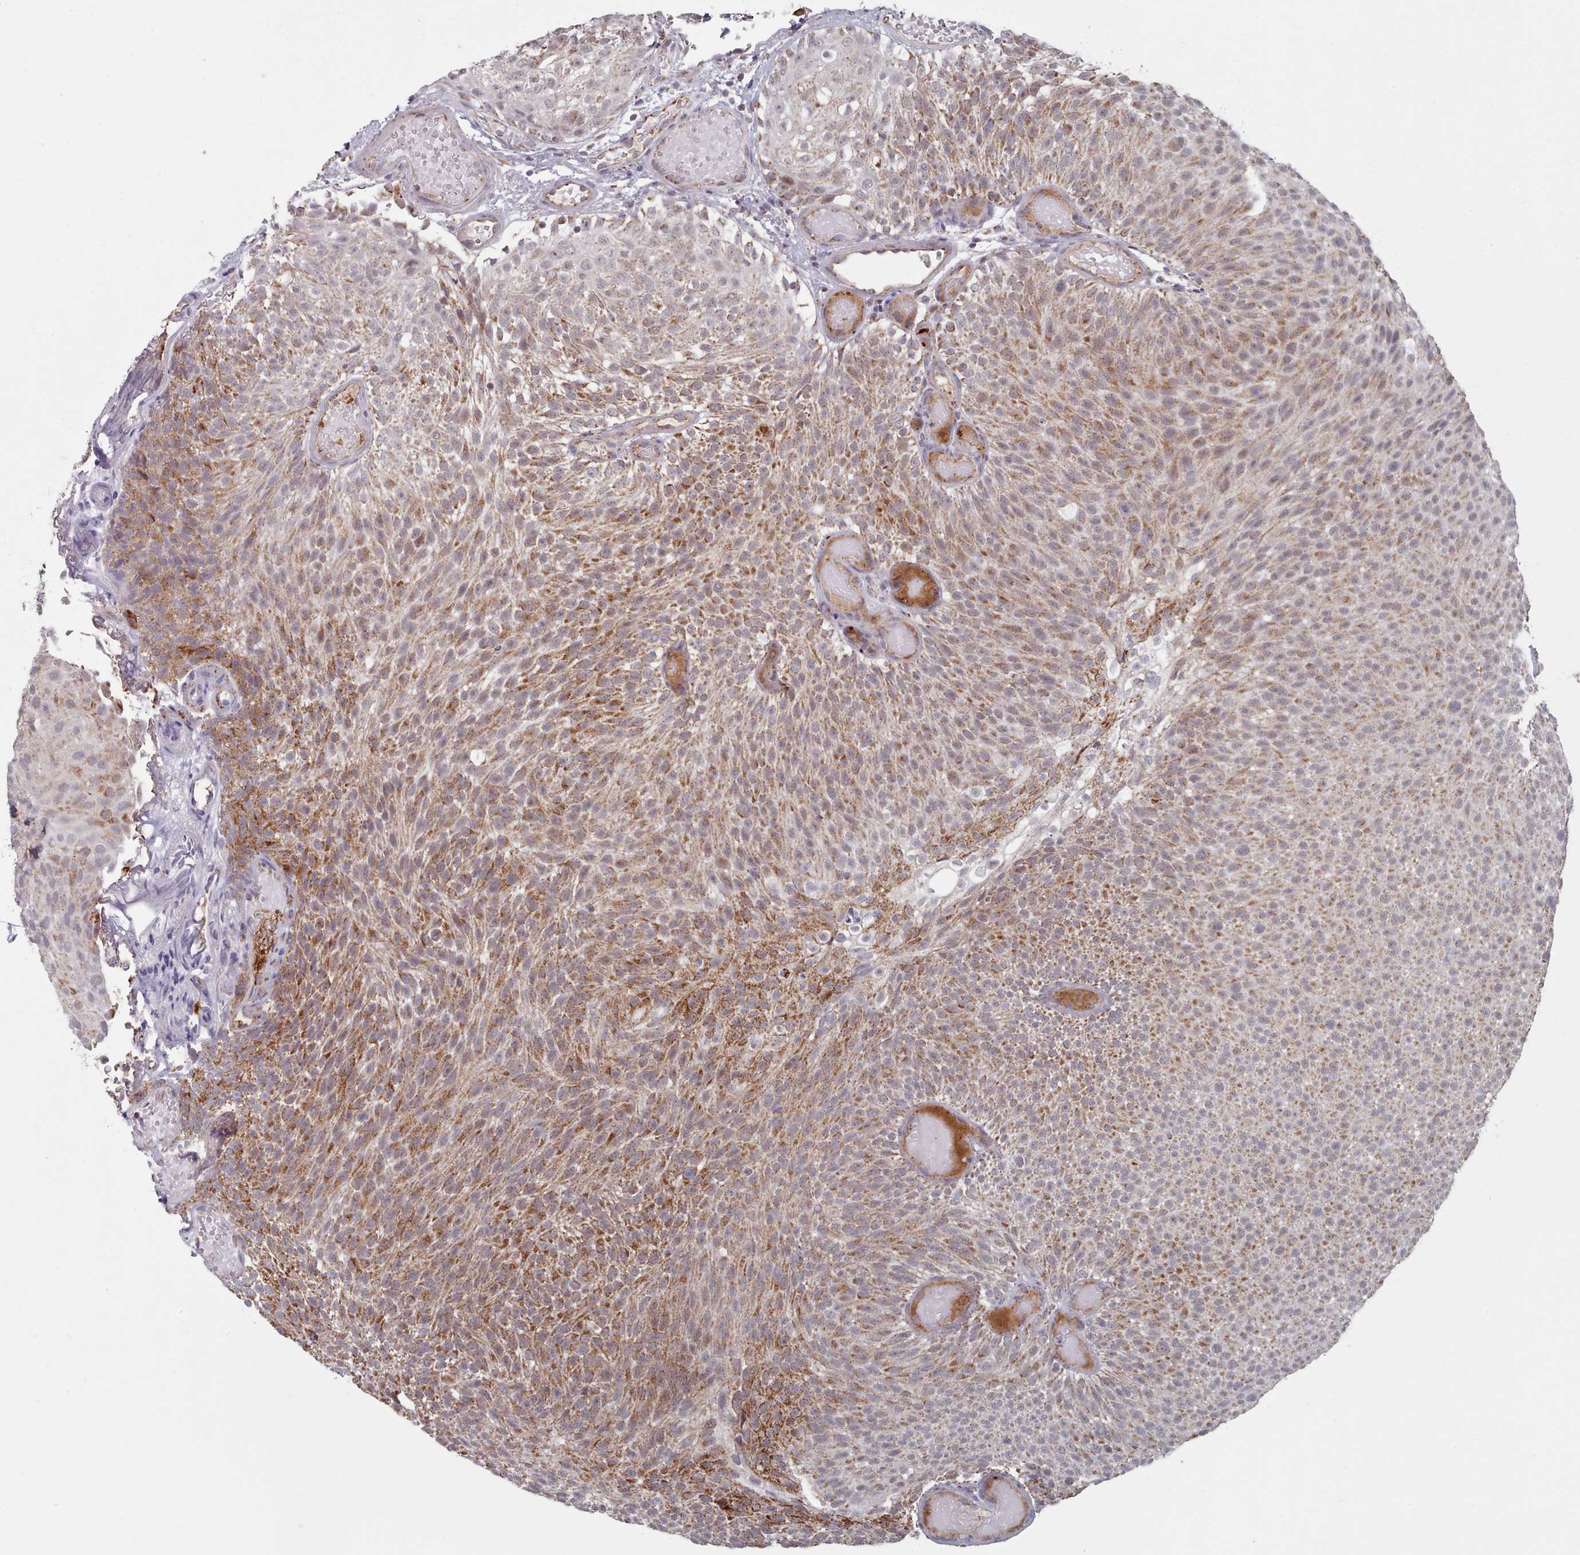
{"staining": {"intensity": "moderate", "quantity": "25%-75%", "location": "cytoplasmic/membranous"}, "tissue": "urothelial cancer", "cell_type": "Tumor cells", "image_type": "cancer", "snomed": [{"axis": "morphology", "description": "Urothelial carcinoma, Low grade"}, {"axis": "topography", "description": "Urinary bladder"}], "caption": "High-power microscopy captured an IHC image of urothelial cancer, revealing moderate cytoplasmic/membranous expression in about 25%-75% of tumor cells. The staining was performed using DAB, with brown indicating positive protein expression. Nuclei are stained blue with hematoxylin.", "gene": "TRARG1", "patient": {"sex": "male", "age": 78}}